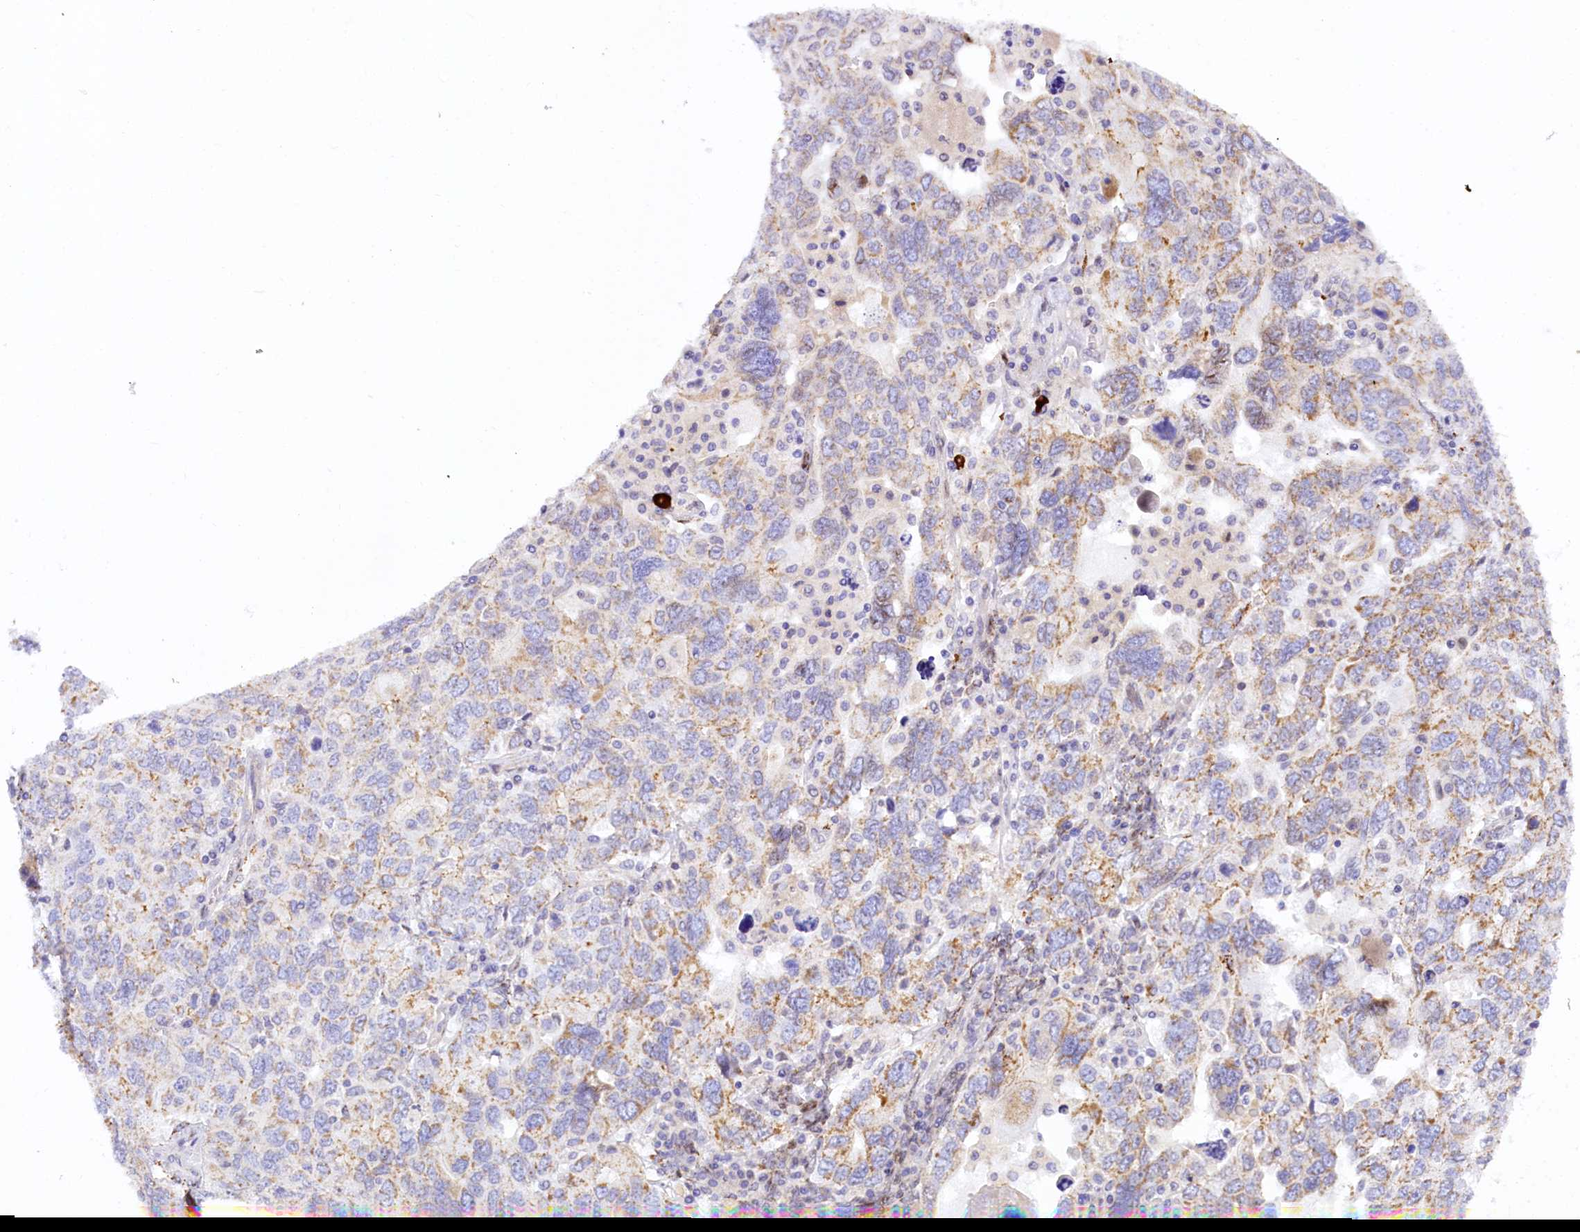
{"staining": {"intensity": "weak", "quantity": "25%-75%", "location": "cytoplasmic/membranous"}, "tissue": "ovarian cancer", "cell_type": "Tumor cells", "image_type": "cancer", "snomed": [{"axis": "morphology", "description": "Carcinoma, endometroid"}, {"axis": "topography", "description": "Ovary"}], "caption": "Immunohistochemical staining of human ovarian cancer (endometroid carcinoma) demonstrates low levels of weak cytoplasmic/membranous expression in about 25%-75% of tumor cells. (IHC, brightfield microscopy, high magnification).", "gene": "PPIP5K2", "patient": {"sex": "female", "age": 62}}